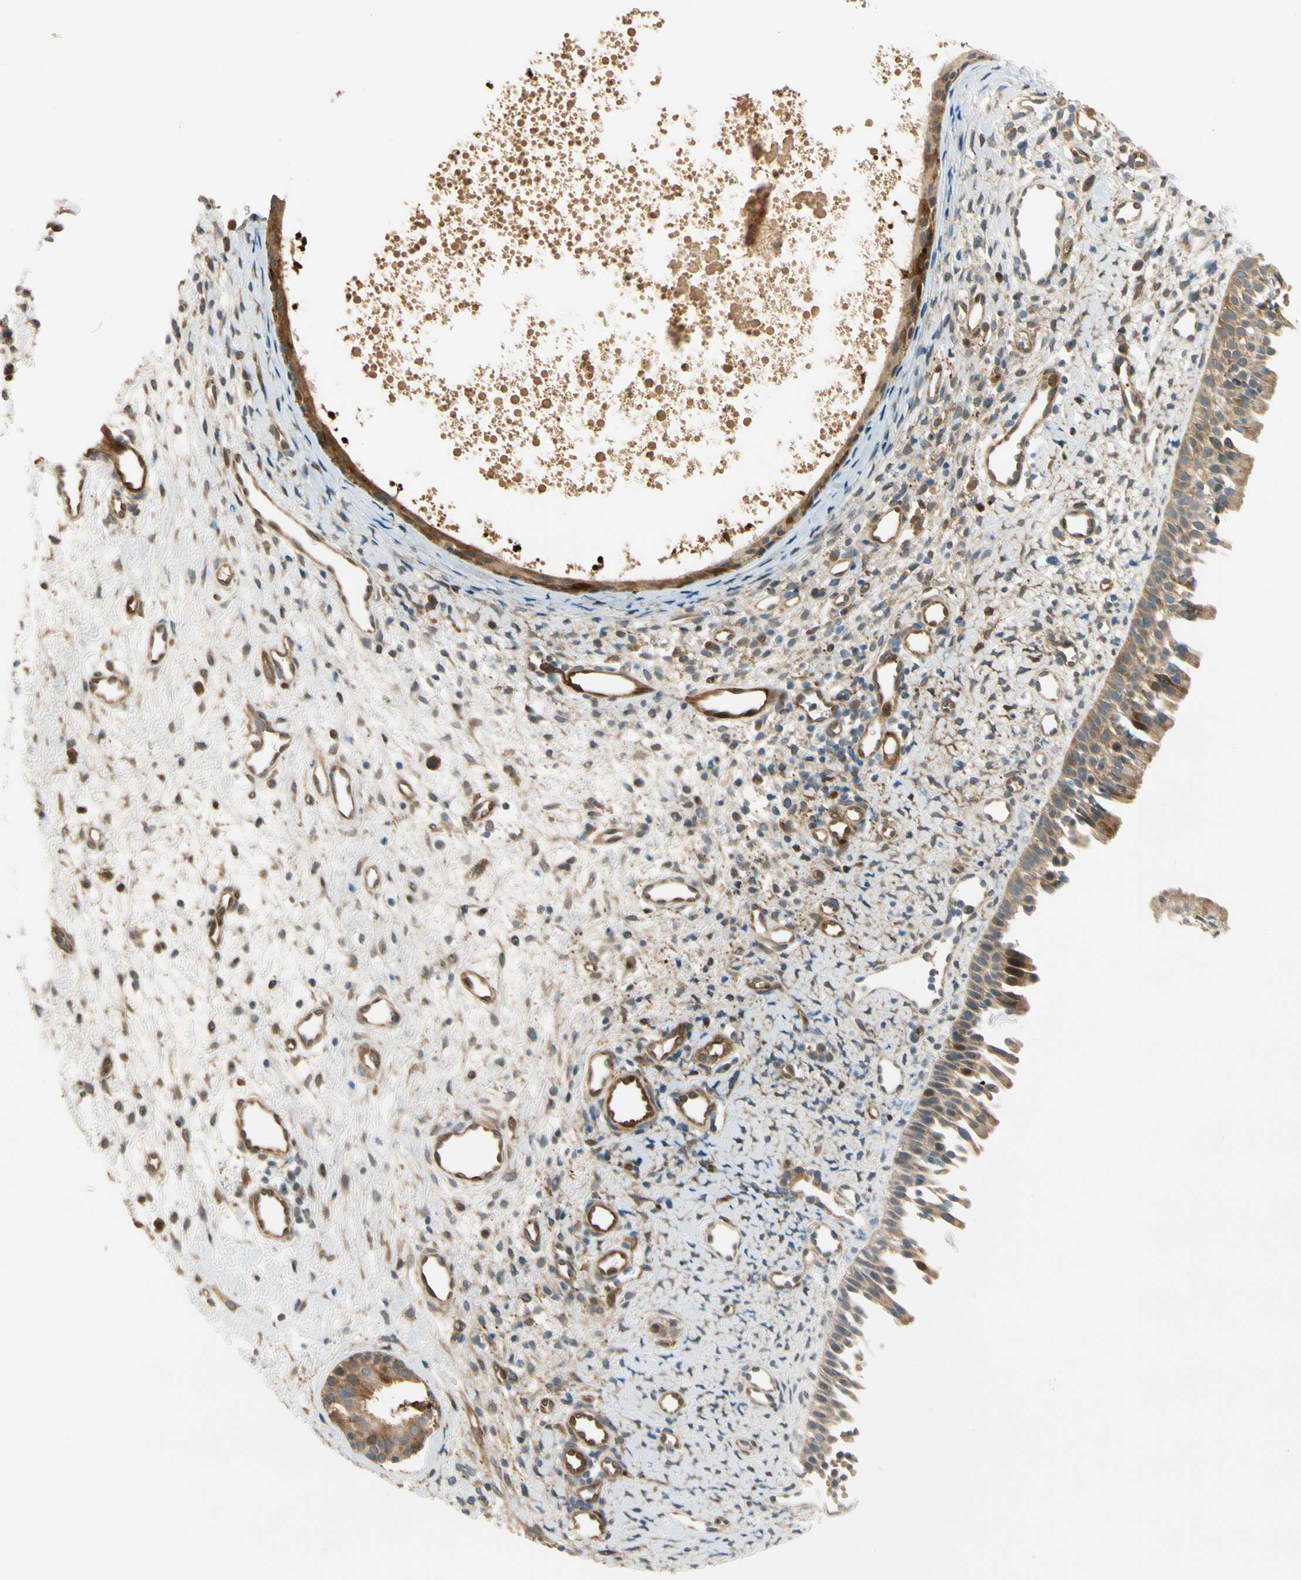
{"staining": {"intensity": "moderate", "quantity": ">75%", "location": "cytoplasmic/membranous"}, "tissue": "nasopharynx", "cell_type": "Respiratory epithelial cells", "image_type": "normal", "snomed": [{"axis": "morphology", "description": "Normal tissue, NOS"}, {"axis": "topography", "description": "Nasopharynx"}], "caption": "Nasopharynx stained with a brown dye exhibits moderate cytoplasmic/membranous positive staining in about >75% of respiratory epithelial cells.", "gene": "PARP14", "patient": {"sex": "male", "age": 22}}